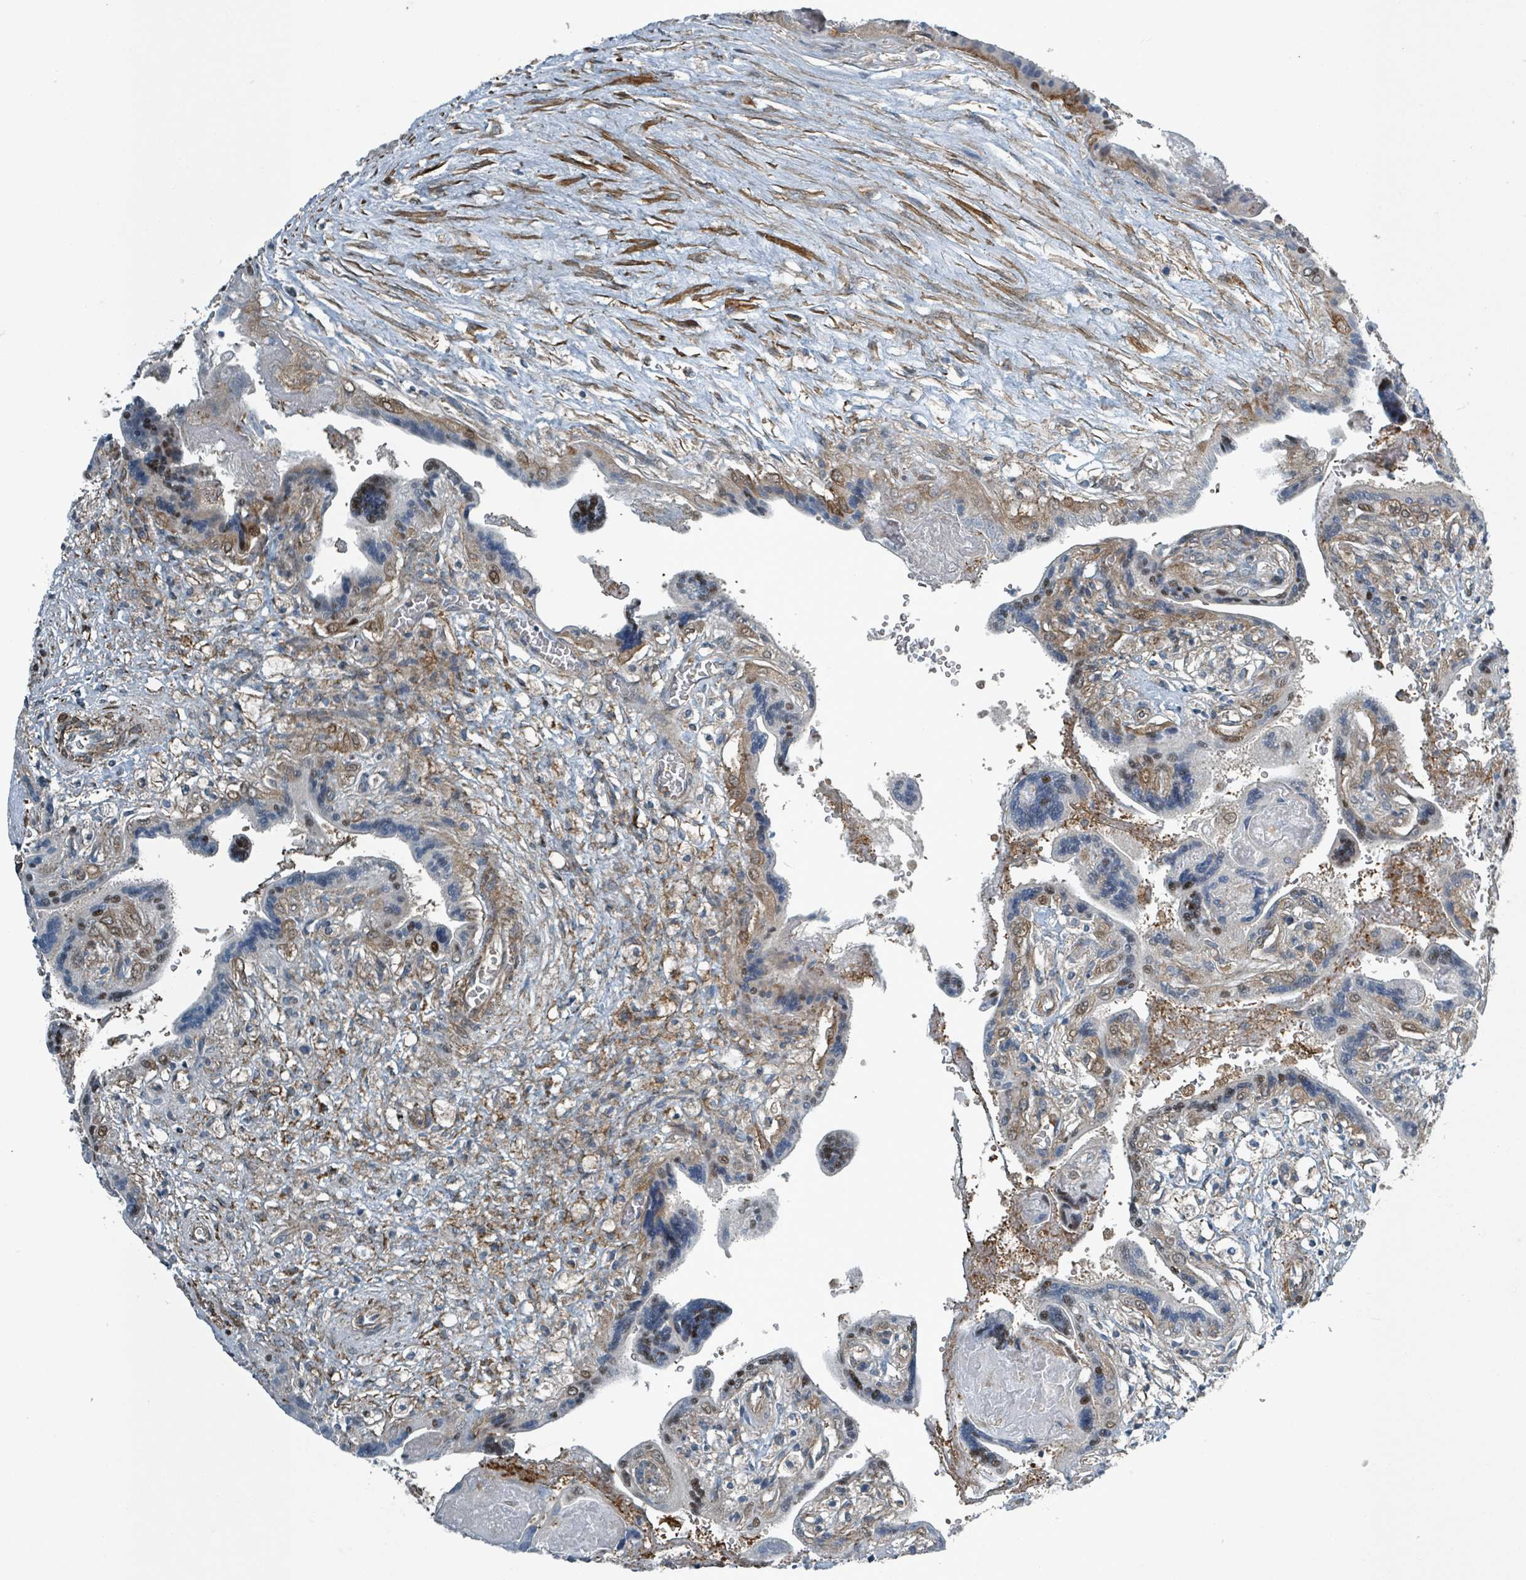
{"staining": {"intensity": "moderate", "quantity": "25%-75%", "location": "nuclear"}, "tissue": "placenta", "cell_type": "Trophoblastic cells", "image_type": "normal", "snomed": [{"axis": "morphology", "description": "Normal tissue, NOS"}, {"axis": "topography", "description": "Placenta"}], "caption": "Protein staining demonstrates moderate nuclear expression in about 25%-75% of trophoblastic cells in benign placenta.", "gene": "RHPN2", "patient": {"sex": "female", "age": 37}}